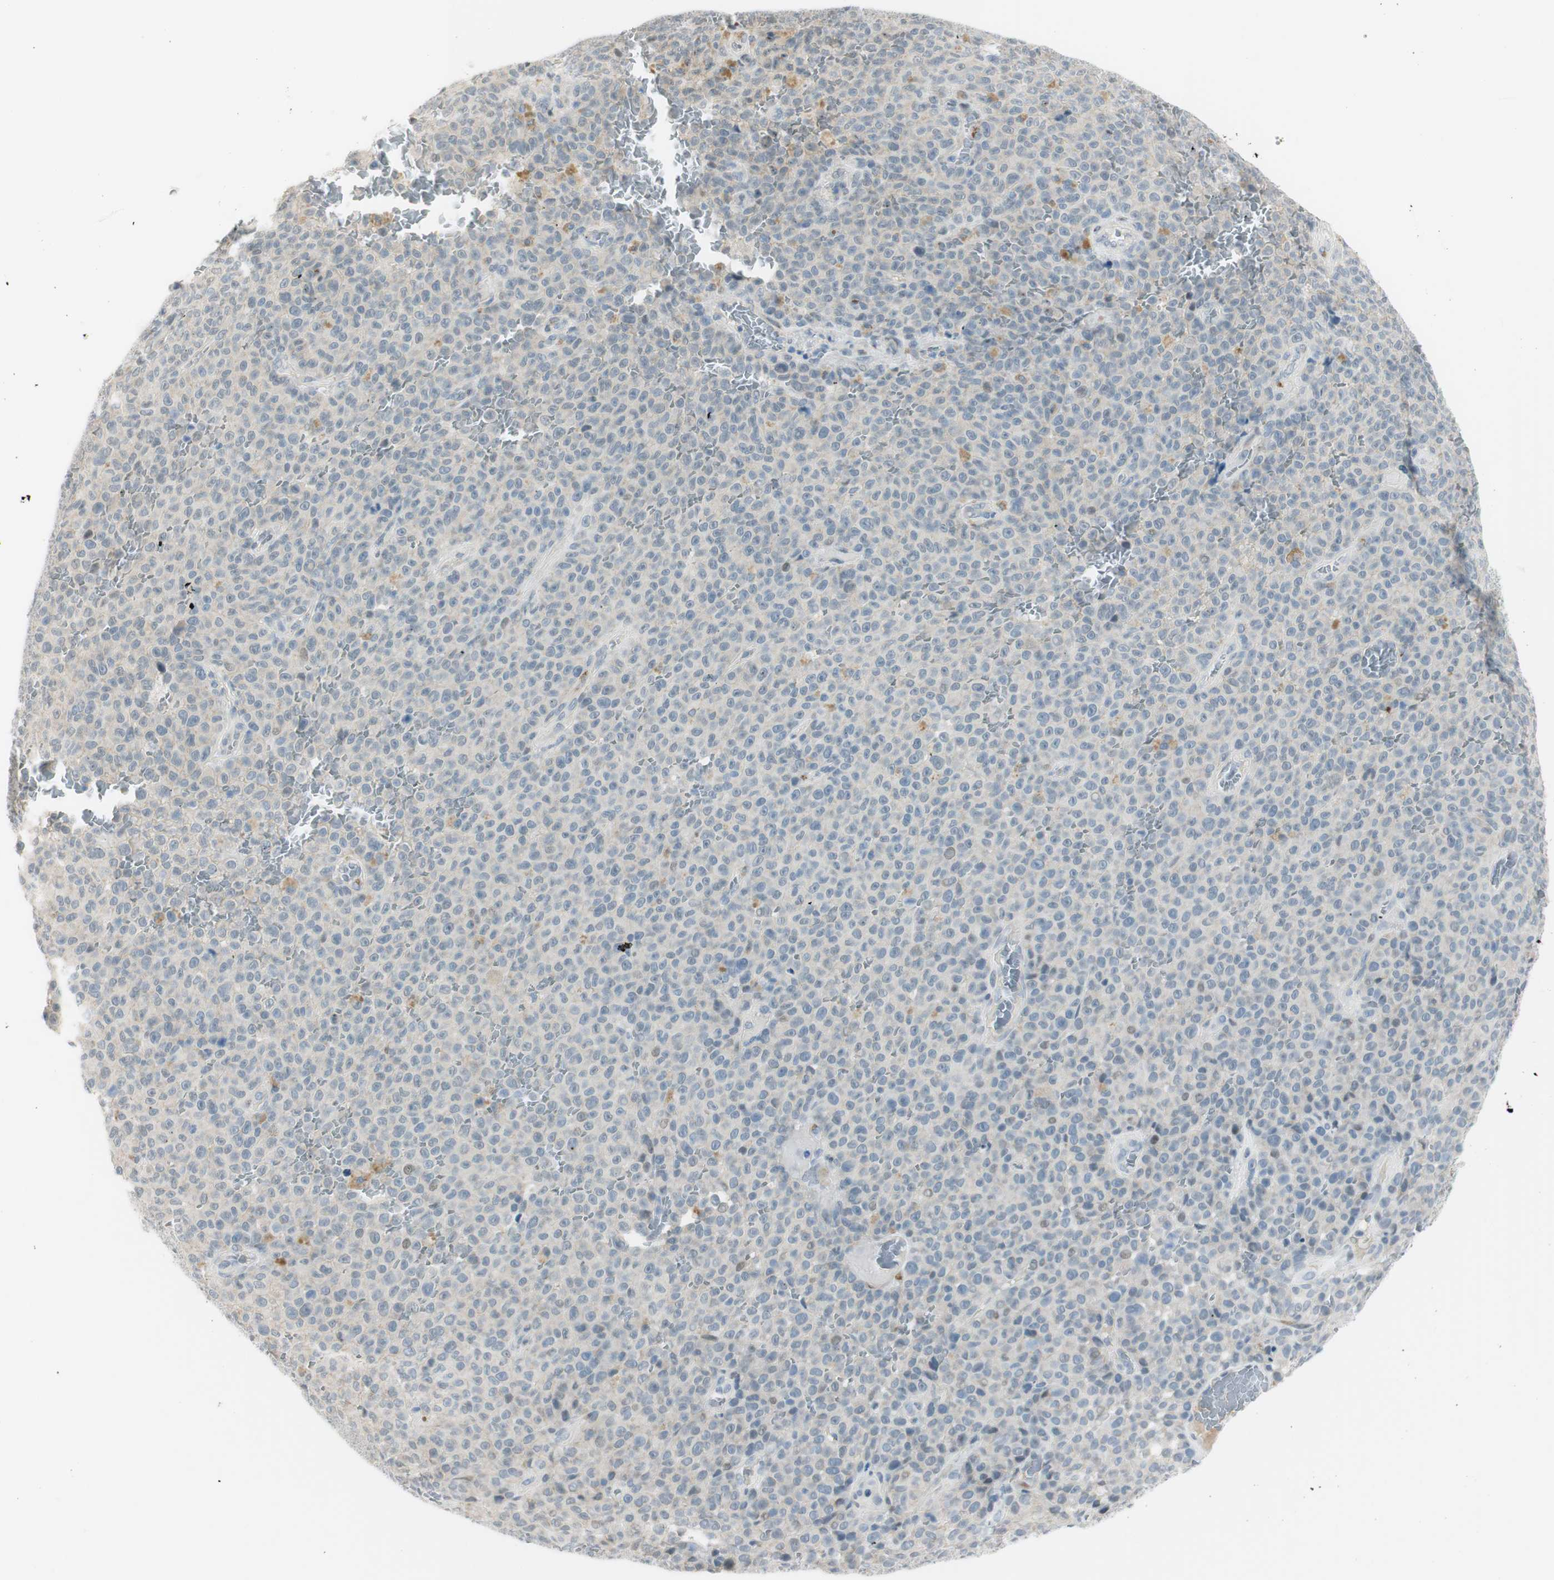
{"staining": {"intensity": "negative", "quantity": "none", "location": "none"}, "tissue": "melanoma", "cell_type": "Tumor cells", "image_type": "cancer", "snomed": [{"axis": "morphology", "description": "Malignant melanoma, NOS"}, {"axis": "topography", "description": "Skin"}], "caption": "The photomicrograph demonstrates no significant staining in tumor cells of malignant melanoma.", "gene": "B4GALNT1", "patient": {"sex": "female", "age": 82}}